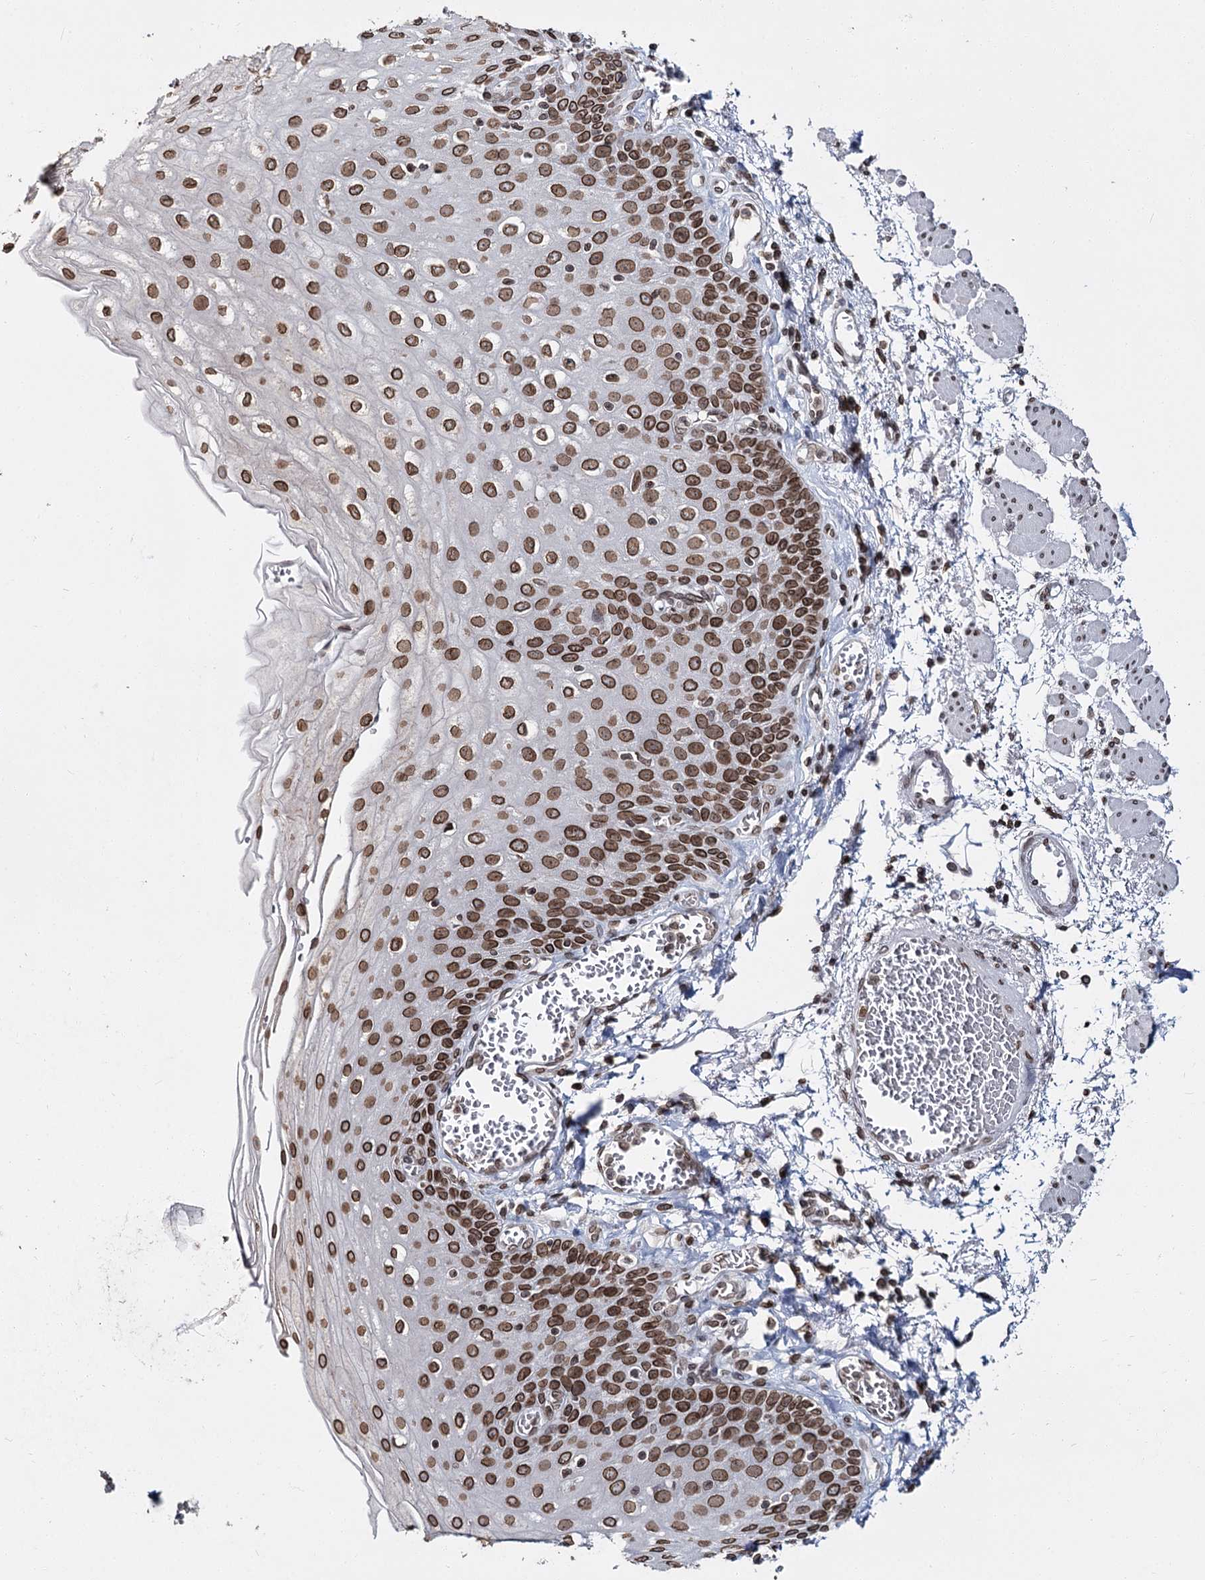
{"staining": {"intensity": "moderate", "quantity": ">75%", "location": "cytoplasmic/membranous,nuclear"}, "tissue": "esophagus", "cell_type": "Squamous epithelial cells", "image_type": "normal", "snomed": [{"axis": "morphology", "description": "Normal tissue, NOS"}, {"axis": "topography", "description": "Esophagus"}], "caption": "Moderate cytoplasmic/membranous,nuclear staining is identified in approximately >75% of squamous epithelial cells in unremarkable esophagus.", "gene": "KIAA0930", "patient": {"sex": "male", "age": 81}}